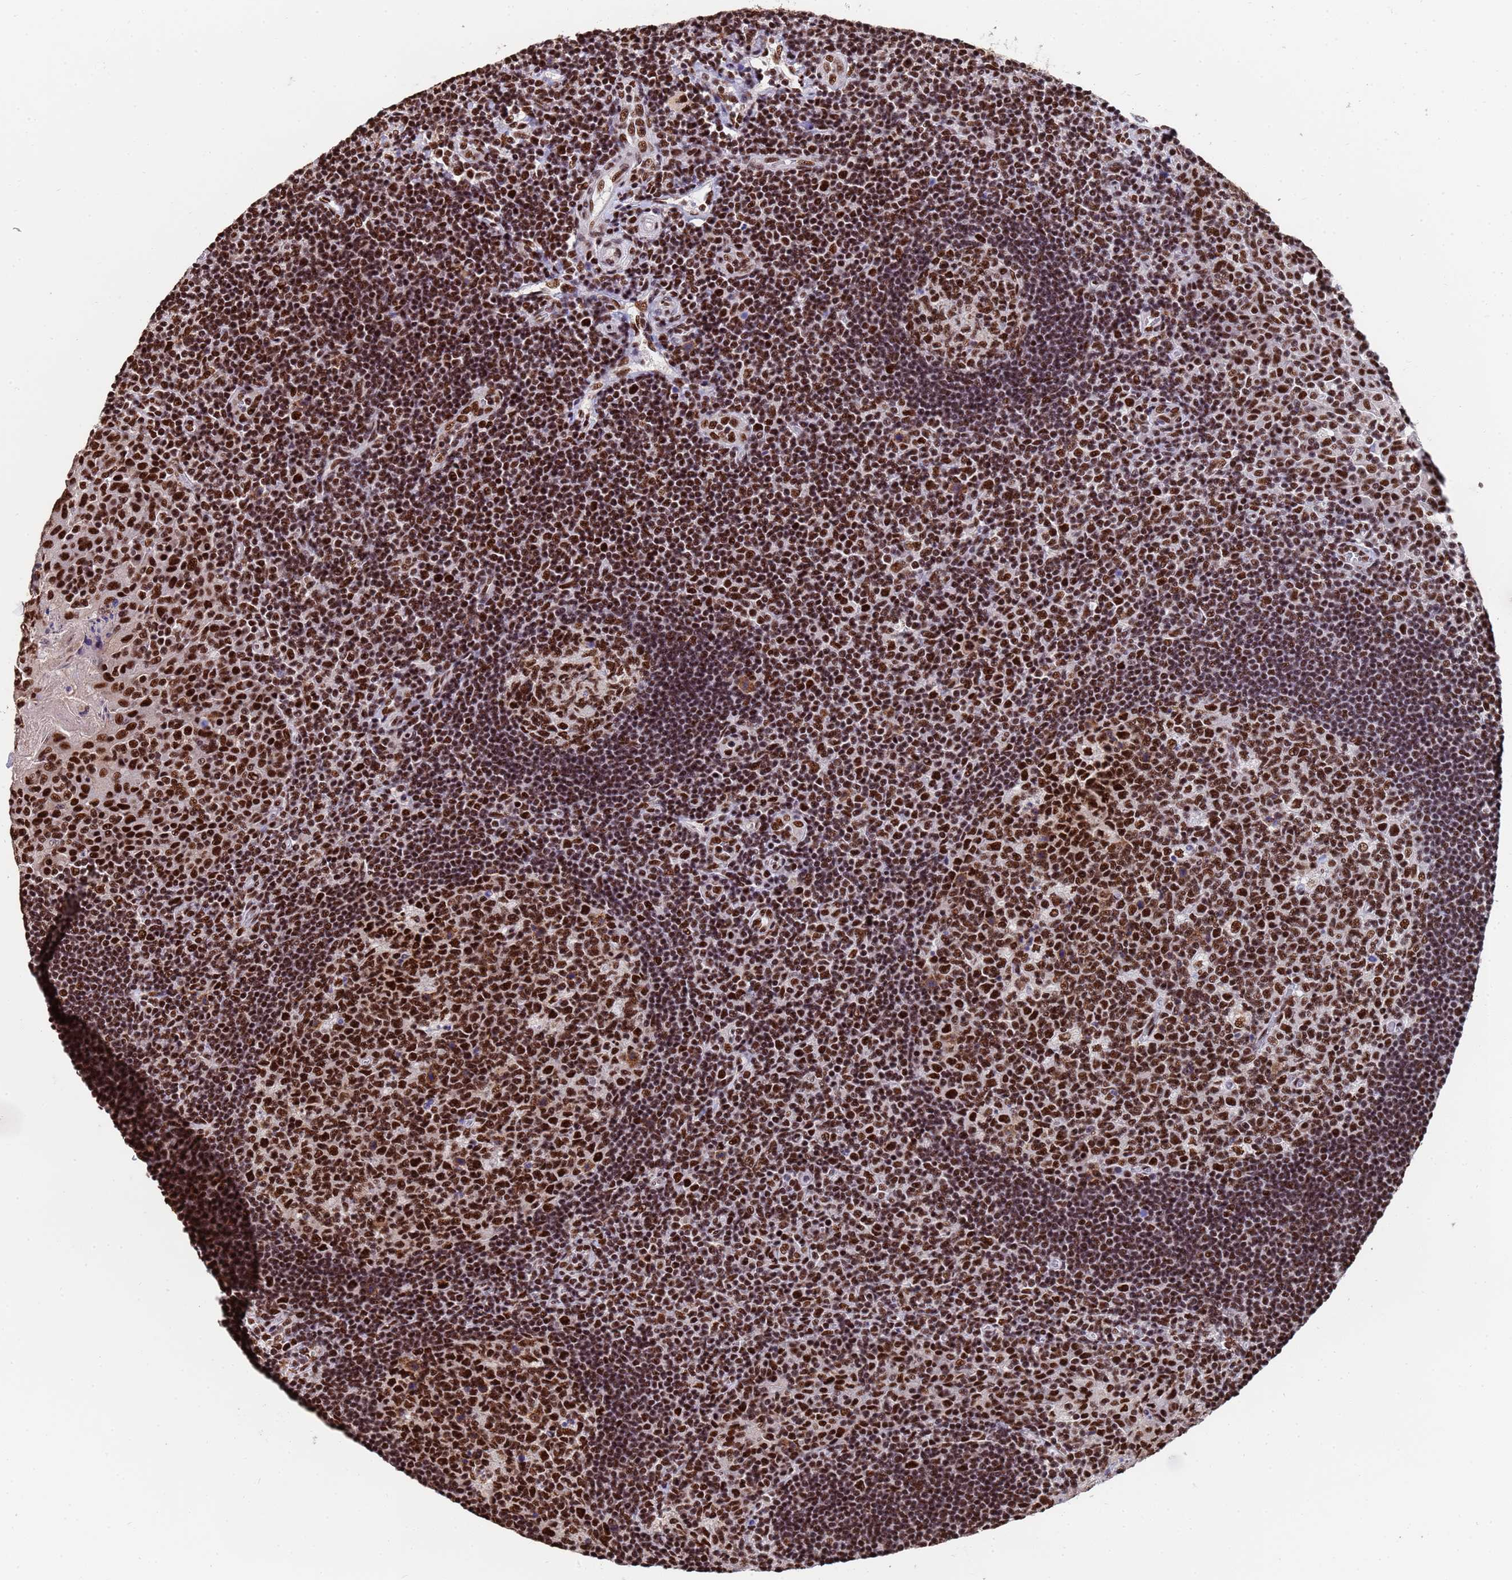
{"staining": {"intensity": "strong", "quantity": ">75%", "location": "nuclear"}, "tissue": "tonsil", "cell_type": "Germinal center cells", "image_type": "normal", "snomed": [{"axis": "morphology", "description": "Normal tissue, NOS"}, {"axis": "topography", "description": "Tonsil"}], "caption": "Germinal center cells display high levels of strong nuclear staining in approximately >75% of cells in normal tonsil.", "gene": "SF3B2", "patient": {"sex": "male", "age": 17}}